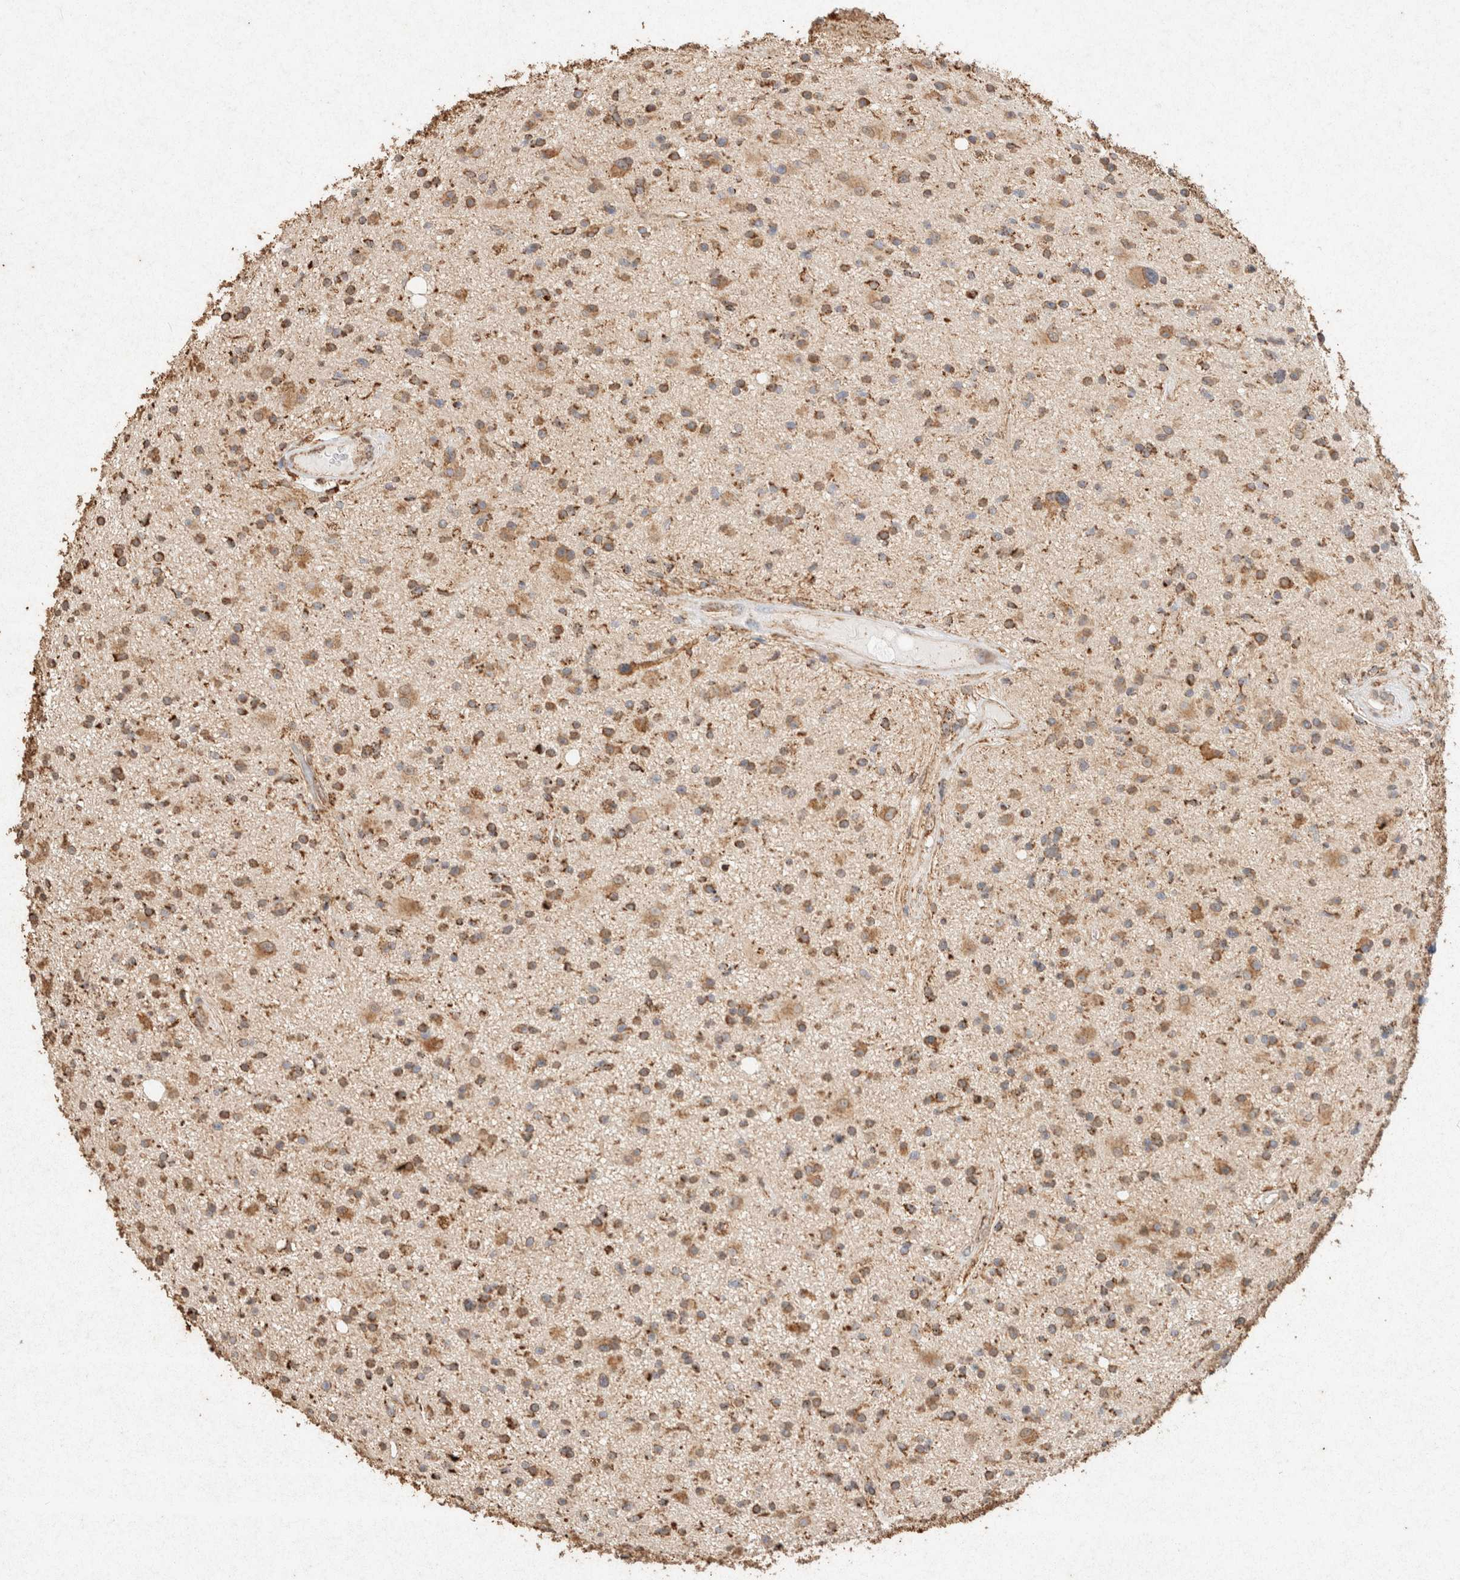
{"staining": {"intensity": "moderate", "quantity": ">75%", "location": "cytoplasmic/membranous"}, "tissue": "glioma", "cell_type": "Tumor cells", "image_type": "cancer", "snomed": [{"axis": "morphology", "description": "Glioma, malignant, High grade"}, {"axis": "topography", "description": "Brain"}], "caption": "Moderate cytoplasmic/membranous positivity is appreciated in about >75% of tumor cells in glioma.", "gene": "SDC2", "patient": {"sex": "male", "age": 33}}